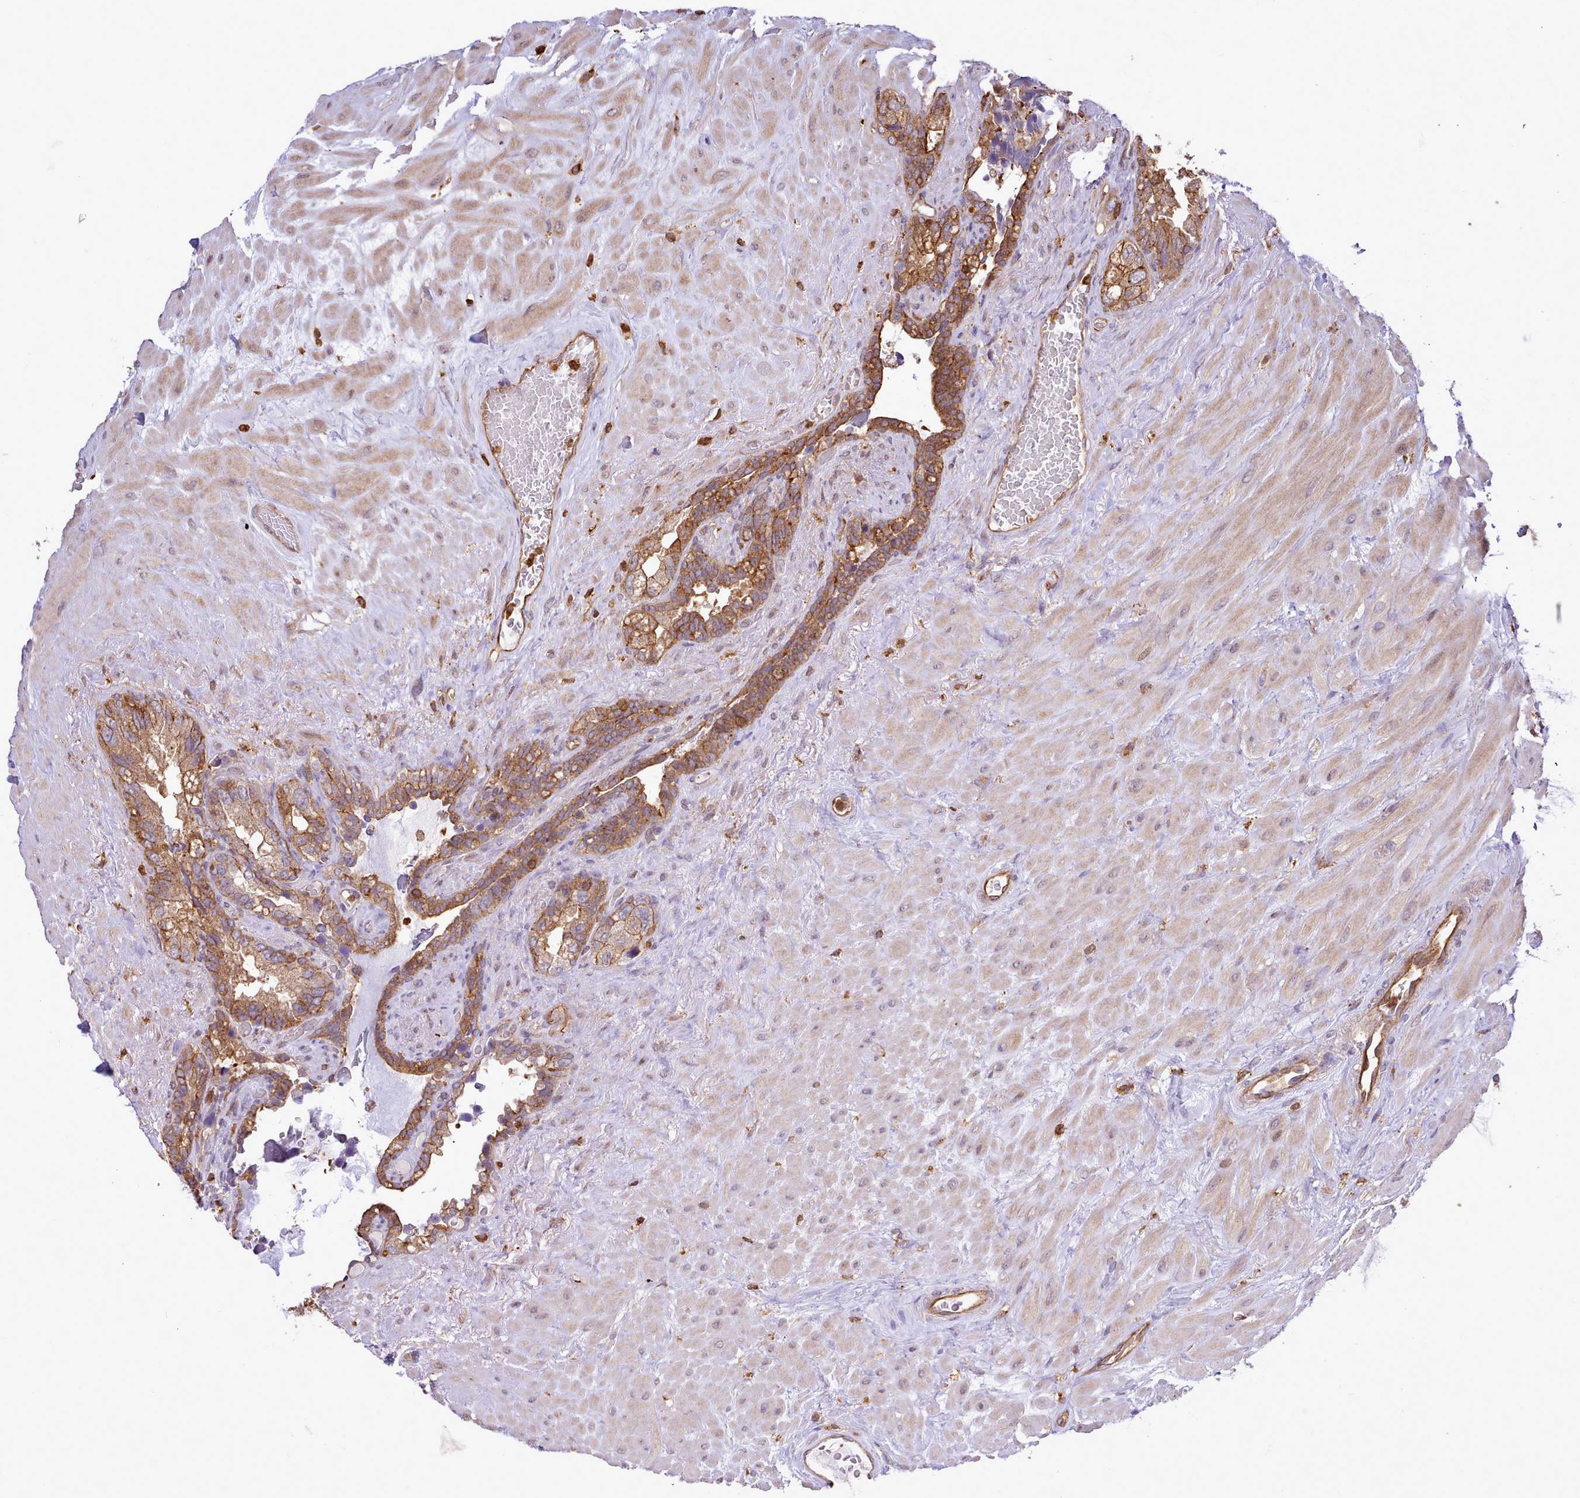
{"staining": {"intensity": "moderate", "quantity": ">75%", "location": "cytoplasmic/membranous"}, "tissue": "seminal vesicle", "cell_type": "Glandular cells", "image_type": "normal", "snomed": [{"axis": "morphology", "description": "Normal tissue, NOS"}, {"axis": "topography", "description": "Seminal veicle"}], "caption": "Protein staining of unremarkable seminal vesicle demonstrates moderate cytoplasmic/membranous expression in approximately >75% of glandular cells.", "gene": "CAPZA1", "patient": {"sex": "male", "age": 80}}